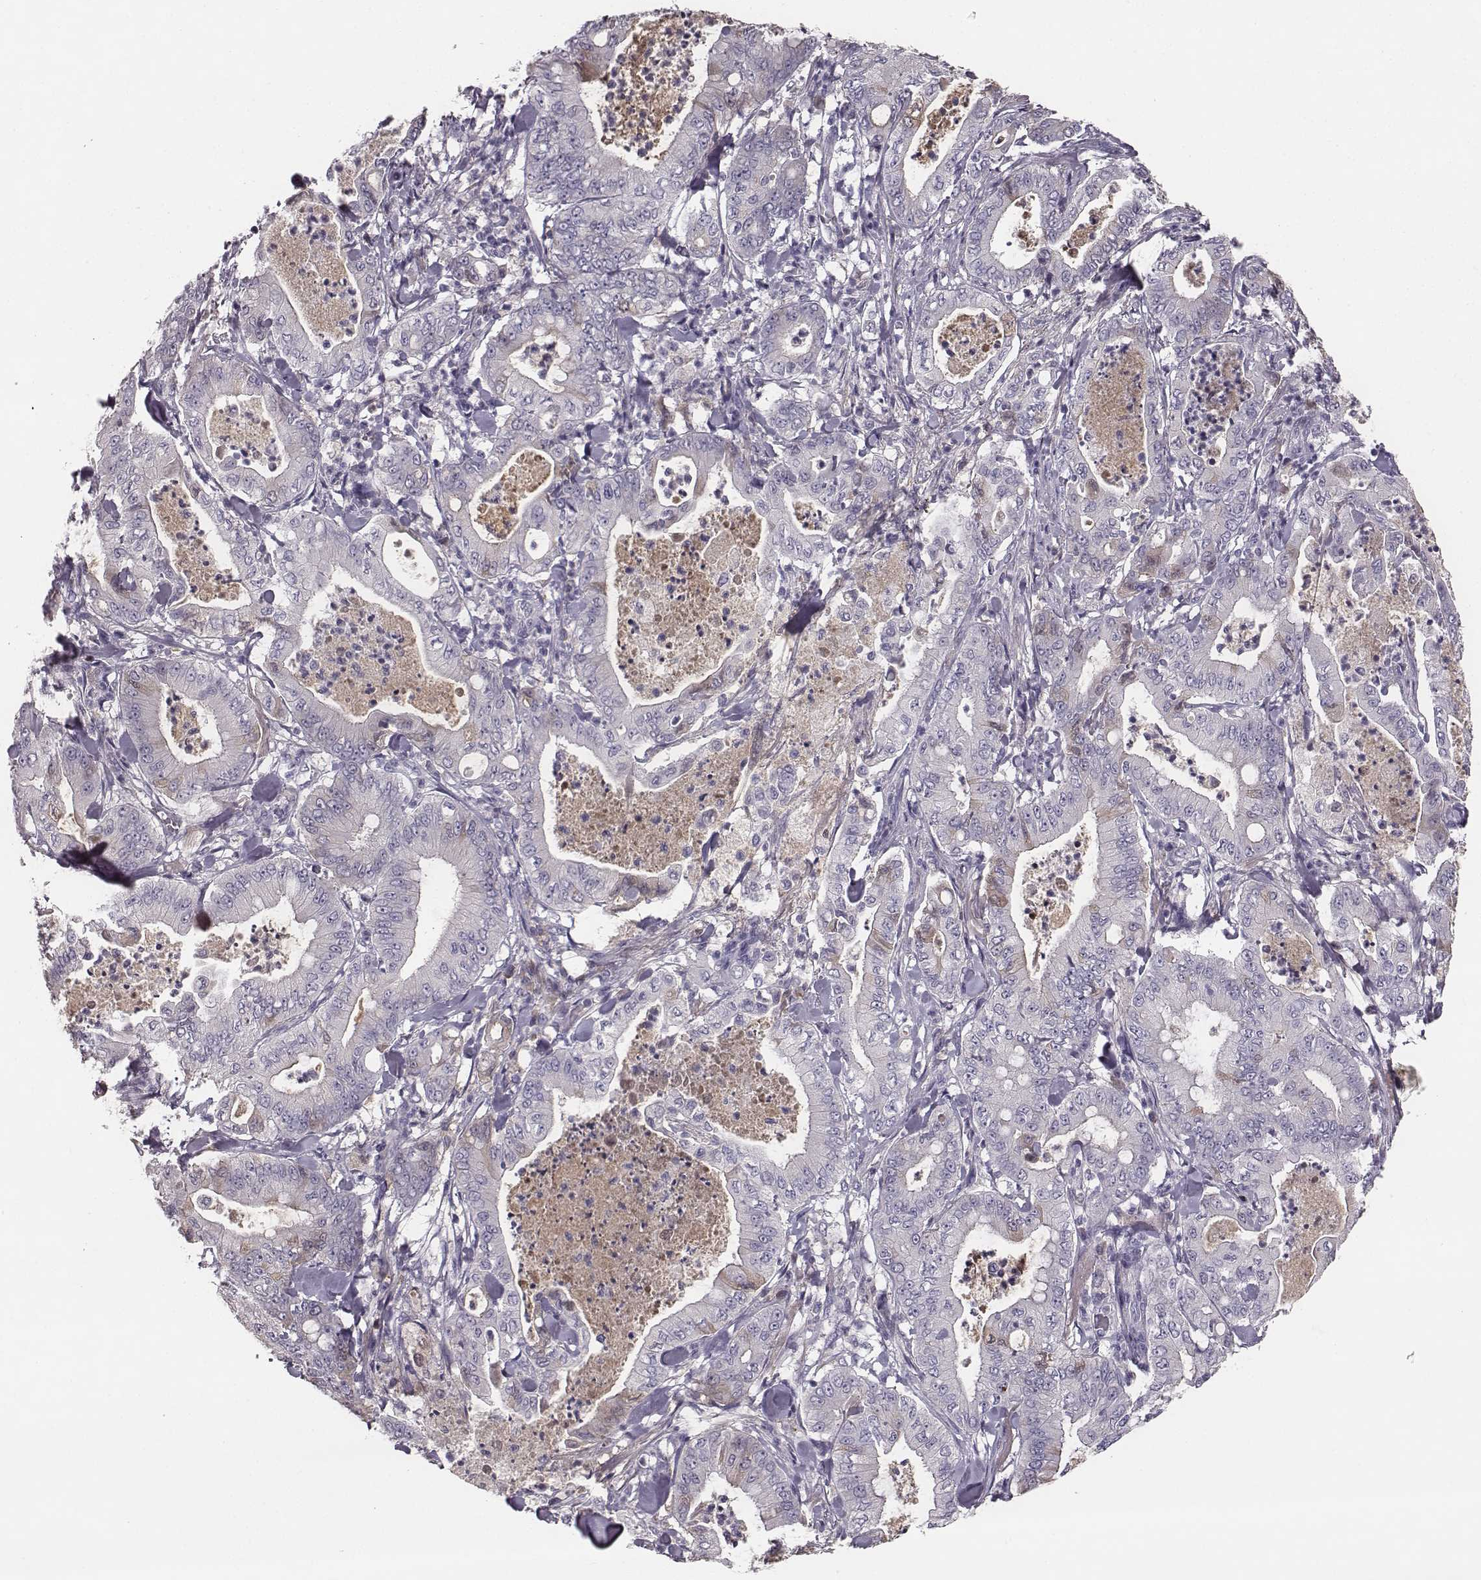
{"staining": {"intensity": "negative", "quantity": "none", "location": "none"}, "tissue": "pancreatic cancer", "cell_type": "Tumor cells", "image_type": "cancer", "snomed": [{"axis": "morphology", "description": "Adenocarcinoma, NOS"}, {"axis": "topography", "description": "Pancreas"}], "caption": "High magnification brightfield microscopy of pancreatic cancer stained with DAB (3,3'-diaminobenzidine) (brown) and counterstained with hematoxylin (blue): tumor cells show no significant expression.", "gene": "YJEFN3", "patient": {"sex": "male", "age": 71}}